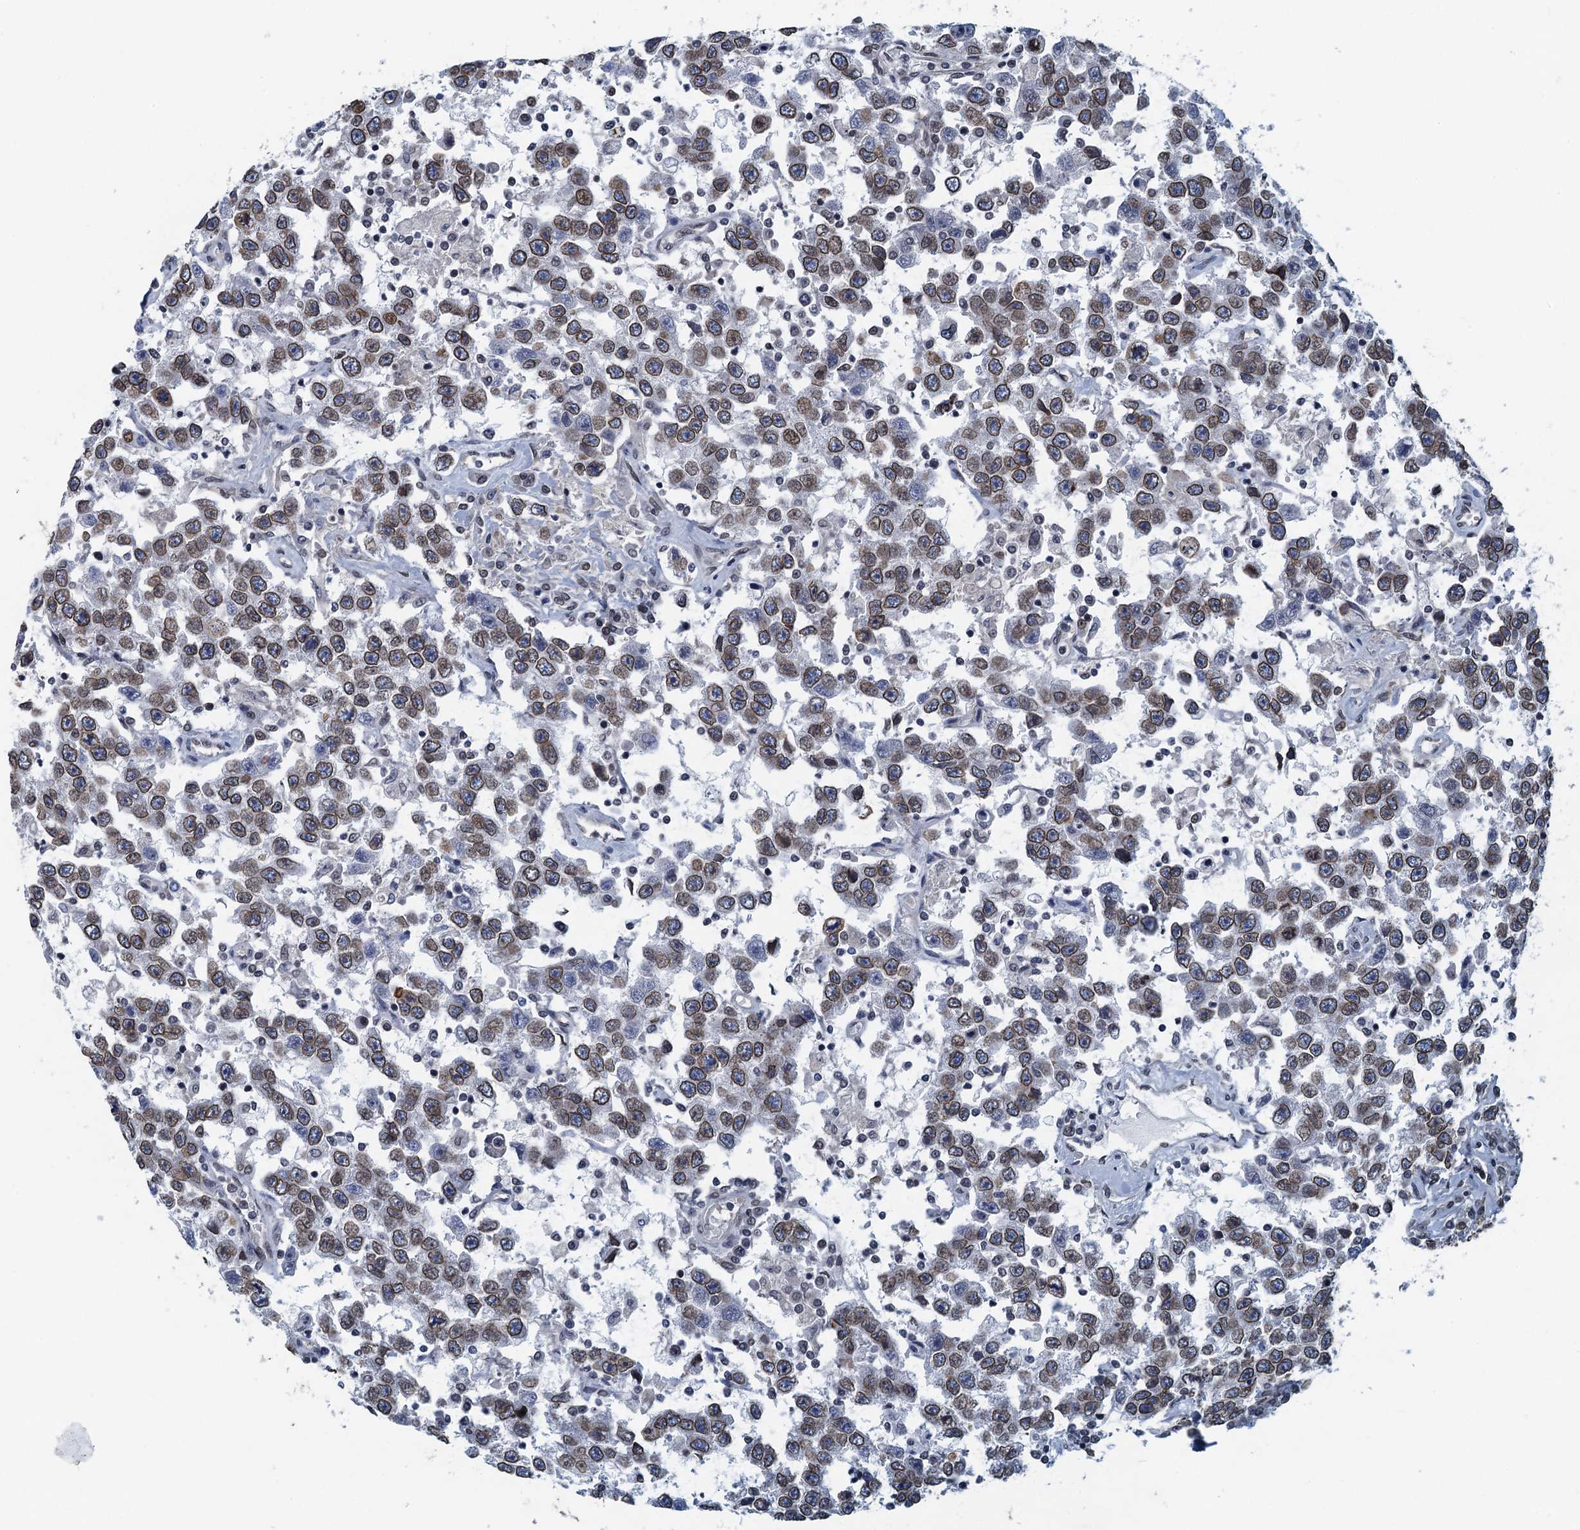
{"staining": {"intensity": "moderate", "quantity": ">75%", "location": "cytoplasmic/membranous,nuclear"}, "tissue": "testis cancer", "cell_type": "Tumor cells", "image_type": "cancer", "snomed": [{"axis": "morphology", "description": "Seminoma, NOS"}, {"axis": "topography", "description": "Testis"}], "caption": "Protein analysis of testis seminoma tissue displays moderate cytoplasmic/membranous and nuclear expression in approximately >75% of tumor cells.", "gene": "CCDC34", "patient": {"sex": "male", "age": 41}}